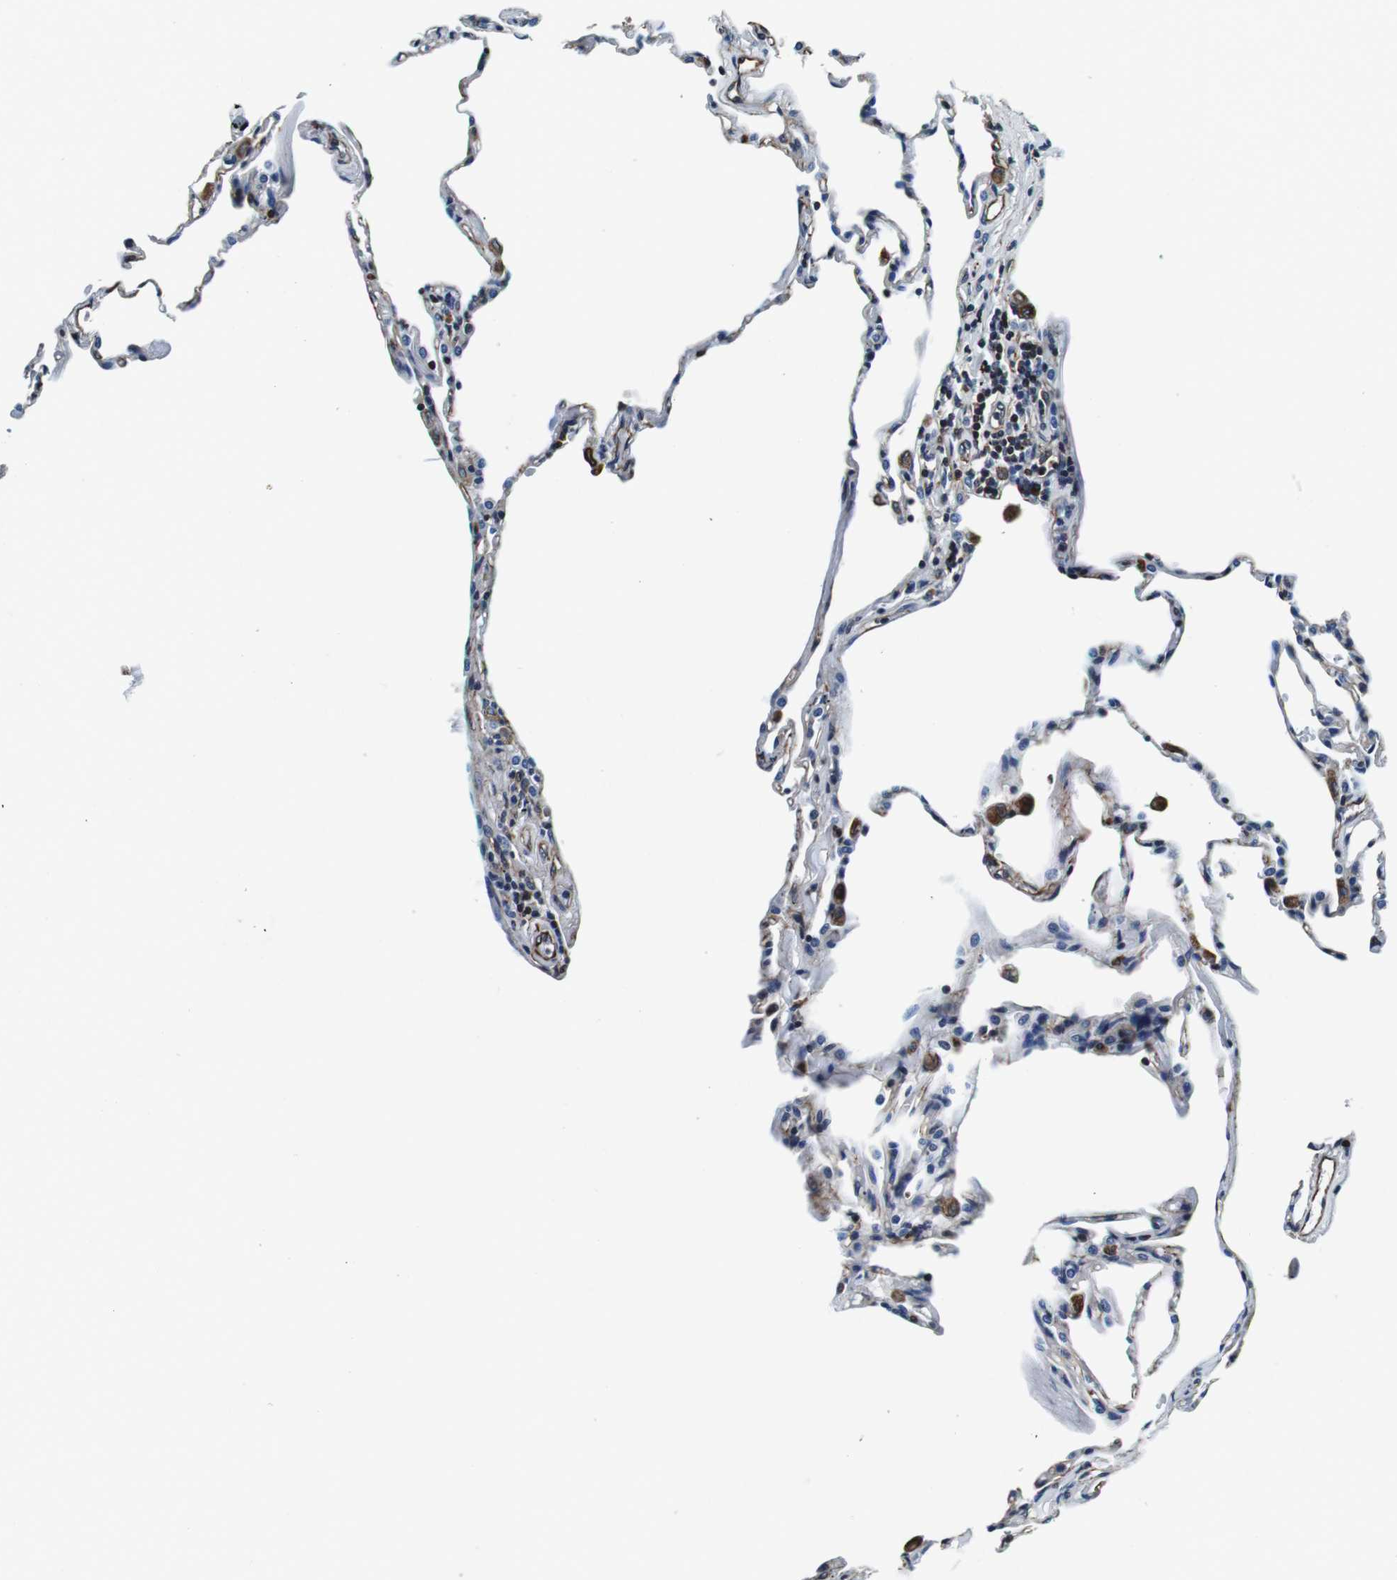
{"staining": {"intensity": "weak", "quantity": "25%-75%", "location": "cytoplasmic/membranous"}, "tissue": "lung", "cell_type": "Alveolar cells", "image_type": "normal", "snomed": [{"axis": "morphology", "description": "Normal tissue, NOS"}, {"axis": "topography", "description": "Lung"}], "caption": "Normal lung shows weak cytoplasmic/membranous positivity in approximately 25%-75% of alveolar cells.", "gene": "GJE1", "patient": {"sex": "male", "age": 59}}